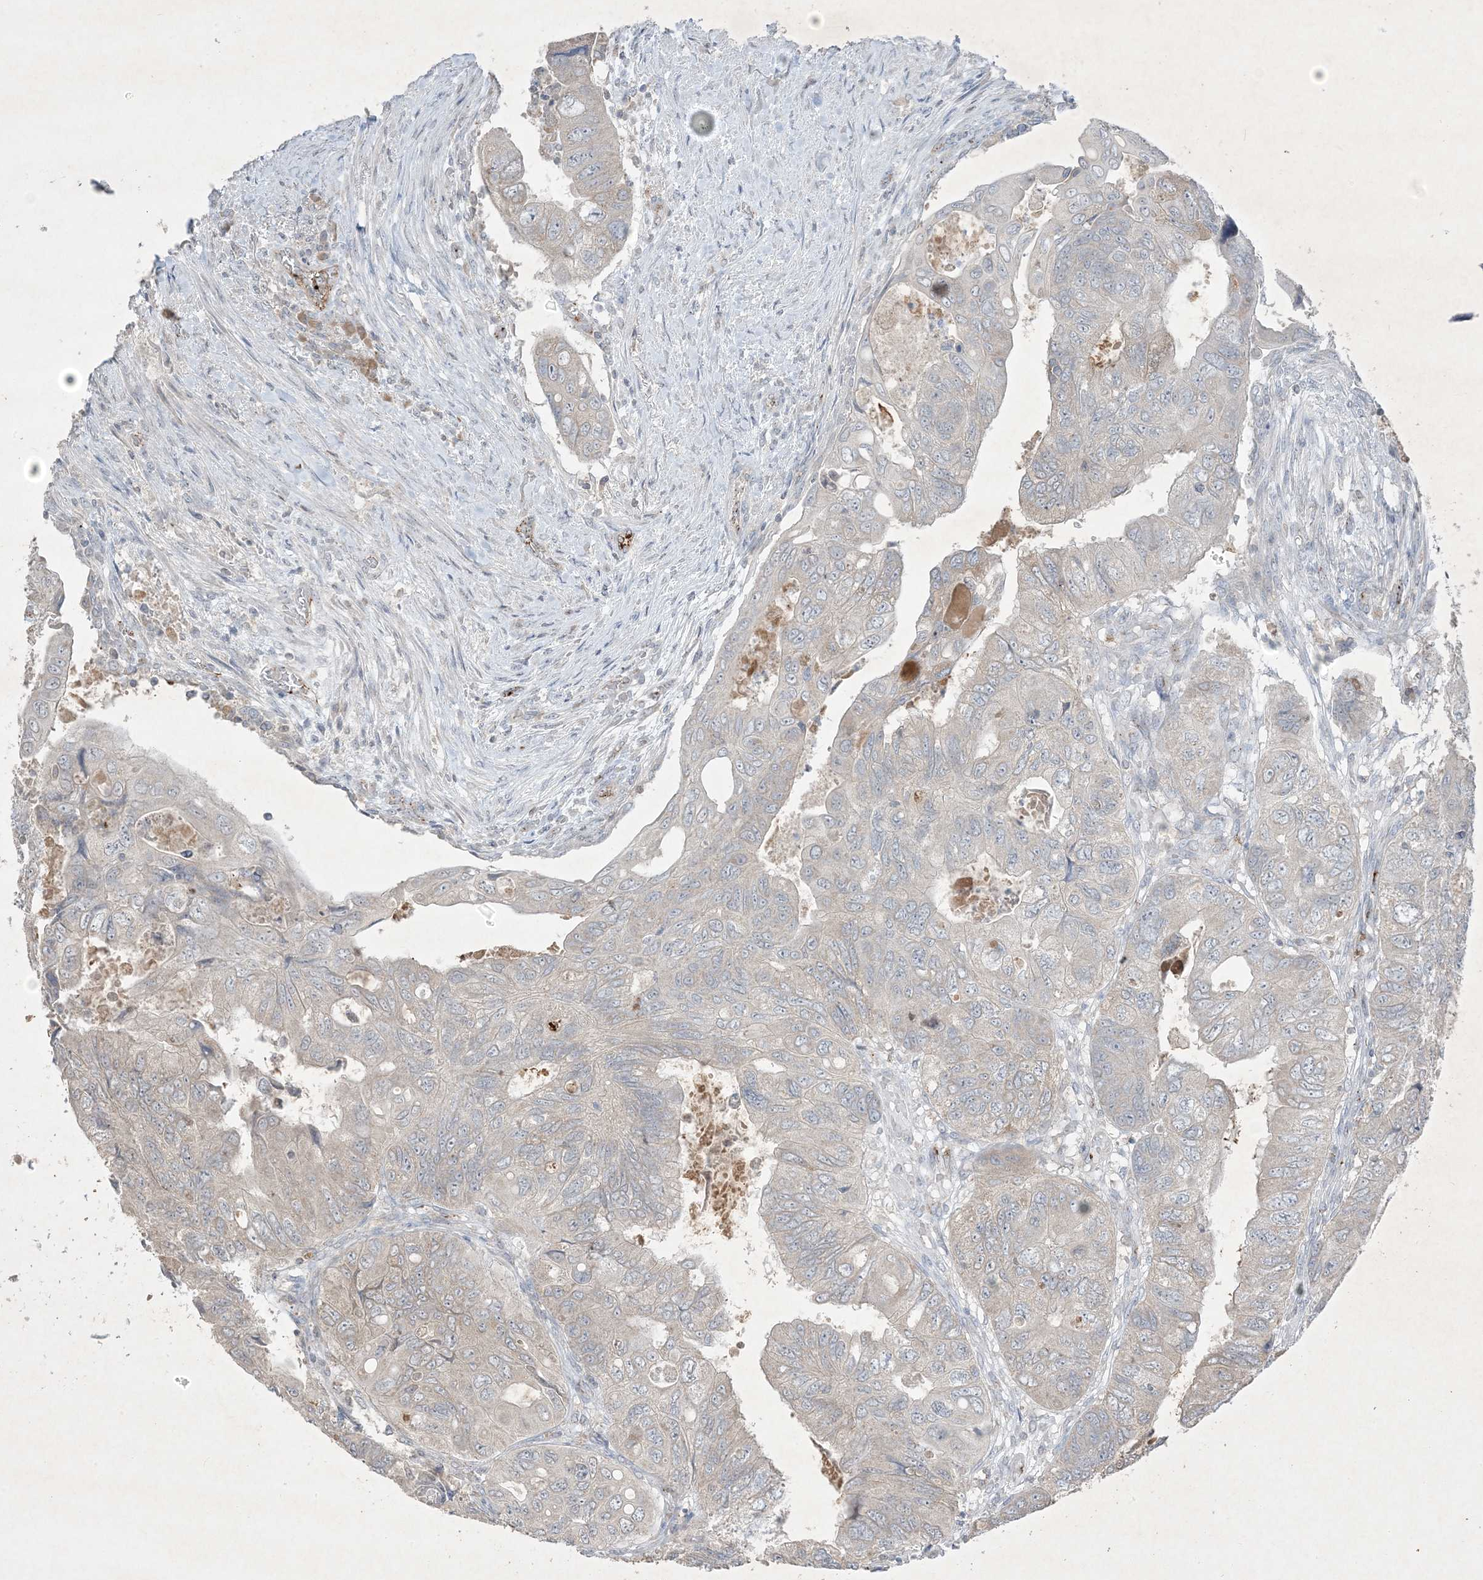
{"staining": {"intensity": "negative", "quantity": "none", "location": "none"}, "tissue": "colorectal cancer", "cell_type": "Tumor cells", "image_type": "cancer", "snomed": [{"axis": "morphology", "description": "Adenocarcinoma, NOS"}, {"axis": "topography", "description": "Rectum"}], "caption": "Immunohistochemical staining of adenocarcinoma (colorectal) displays no significant expression in tumor cells.", "gene": "PRSS36", "patient": {"sex": "male", "age": 63}}